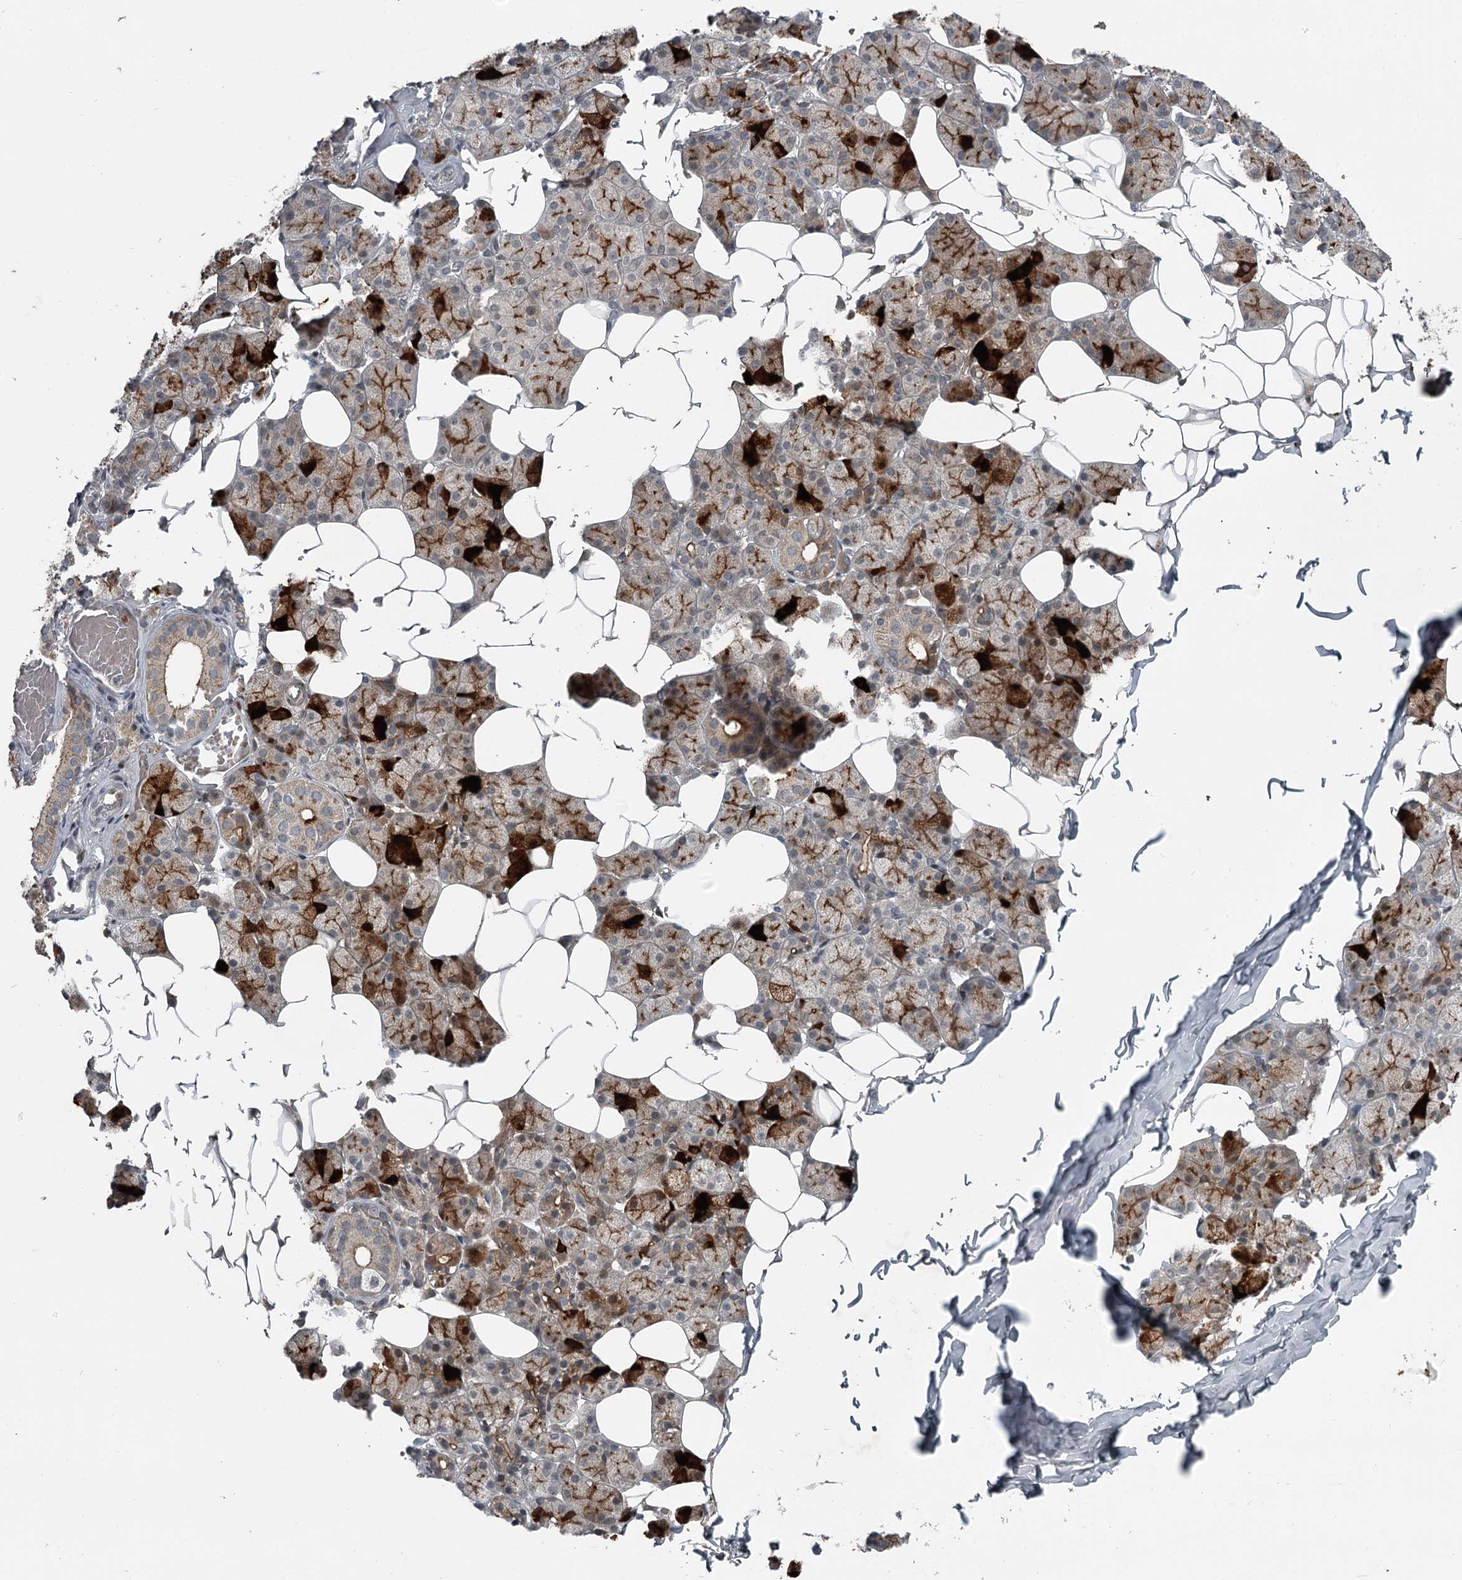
{"staining": {"intensity": "moderate", "quantity": "25%-75%", "location": "cytoplasmic/membranous"}, "tissue": "salivary gland", "cell_type": "Glandular cells", "image_type": "normal", "snomed": [{"axis": "morphology", "description": "Normal tissue, NOS"}, {"axis": "topography", "description": "Salivary gland"}], "caption": "Salivary gland stained for a protein (brown) demonstrates moderate cytoplasmic/membranous positive expression in about 25%-75% of glandular cells.", "gene": "SLC39A8", "patient": {"sex": "female", "age": 33}}